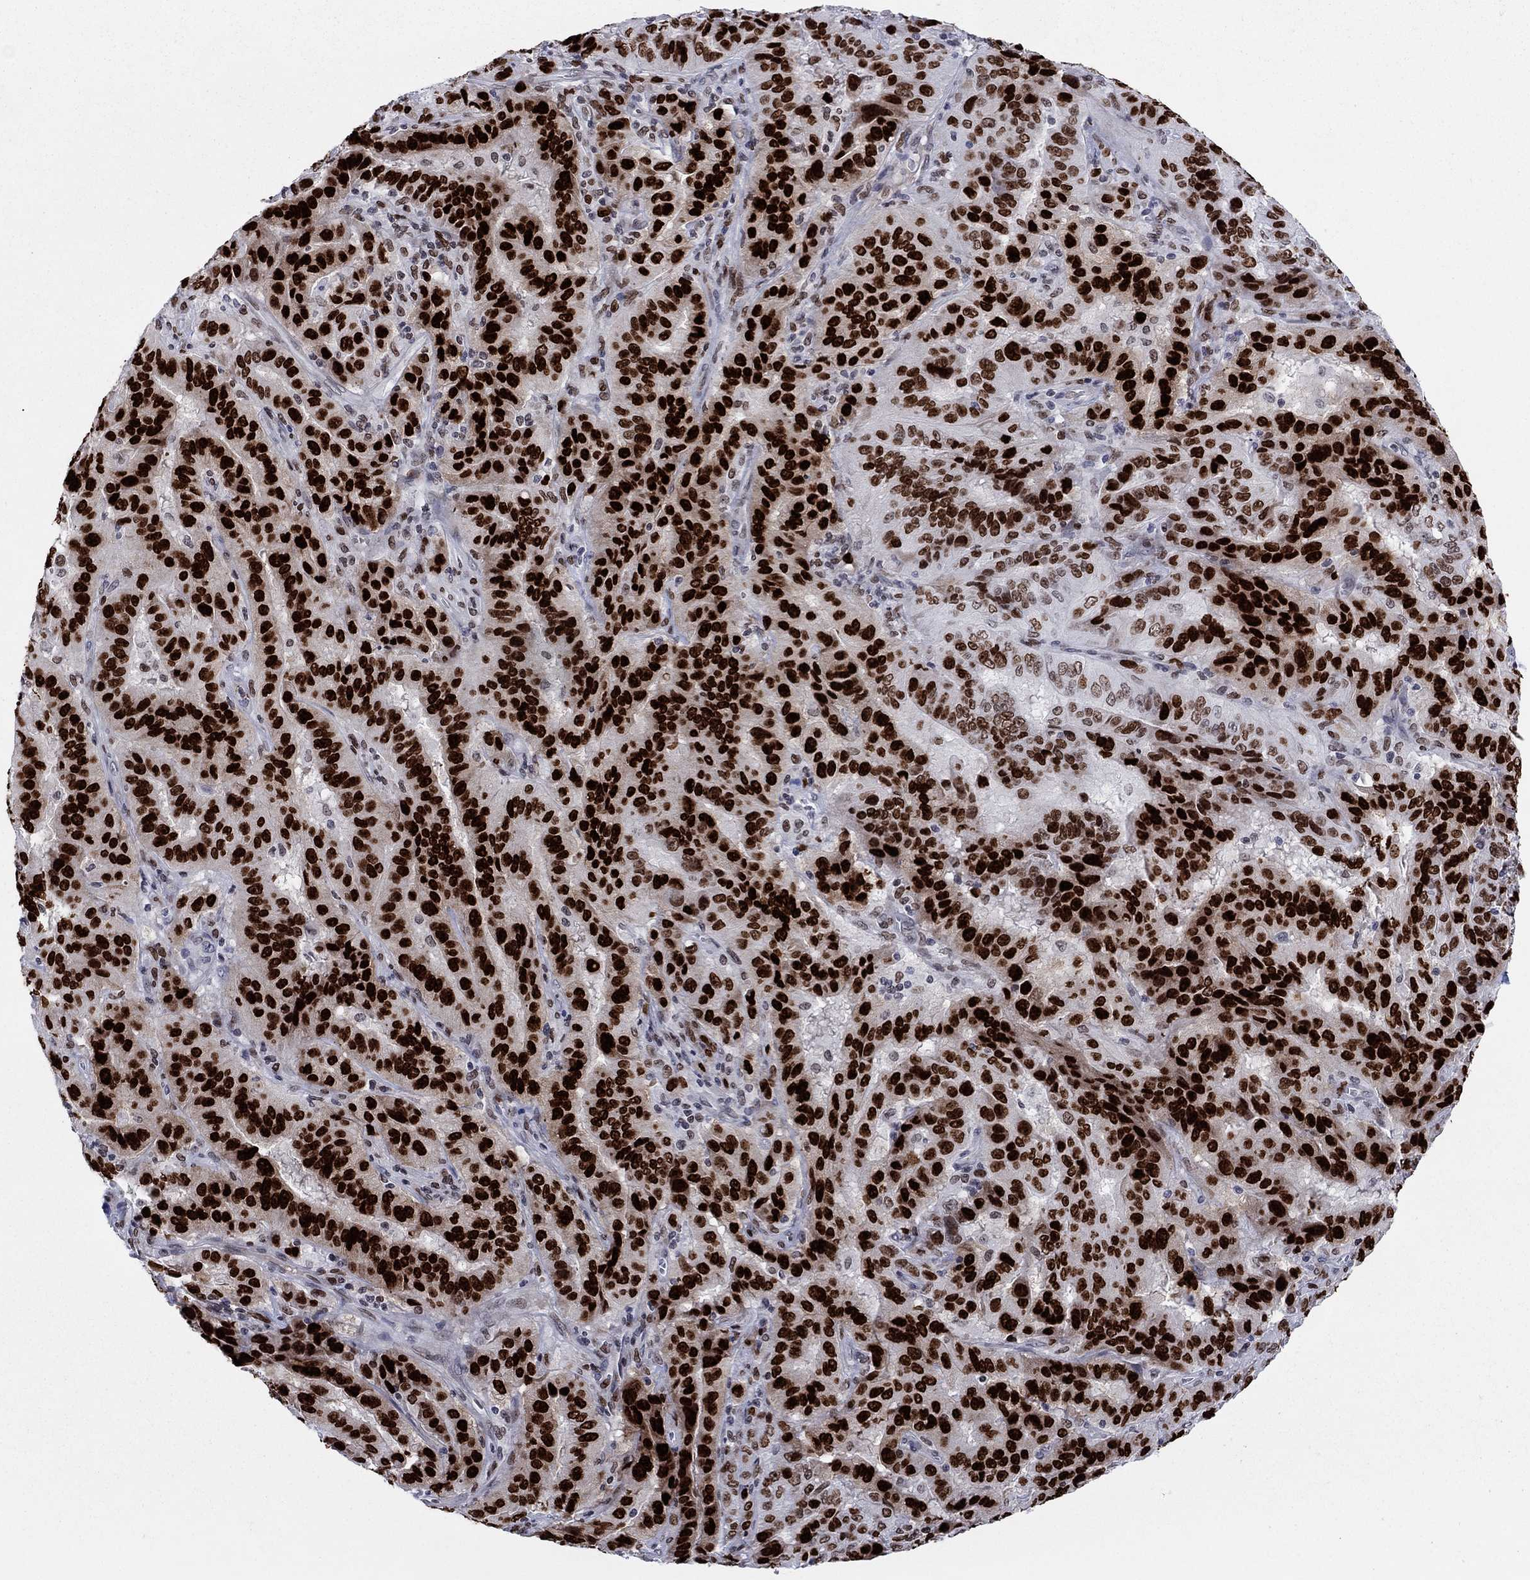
{"staining": {"intensity": "strong", "quantity": ">75%", "location": "nuclear"}, "tissue": "pancreatic cancer", "cell_type": "Tumor cells", "image_type": "cancer", "snomed": [{"axis": "morphology", "description": "Adenocarcinoma, NOS"}, {"axis": "topography", "description": "Pancreas"}], "caption": "Immunohistochemical staining of human pancreatic adenocarcinoma reveals high levels of strong nuclear staining in about >75% of tumor cells.", "gene": "HMGA1", "patient": {"sex": "male", "age": 63}}